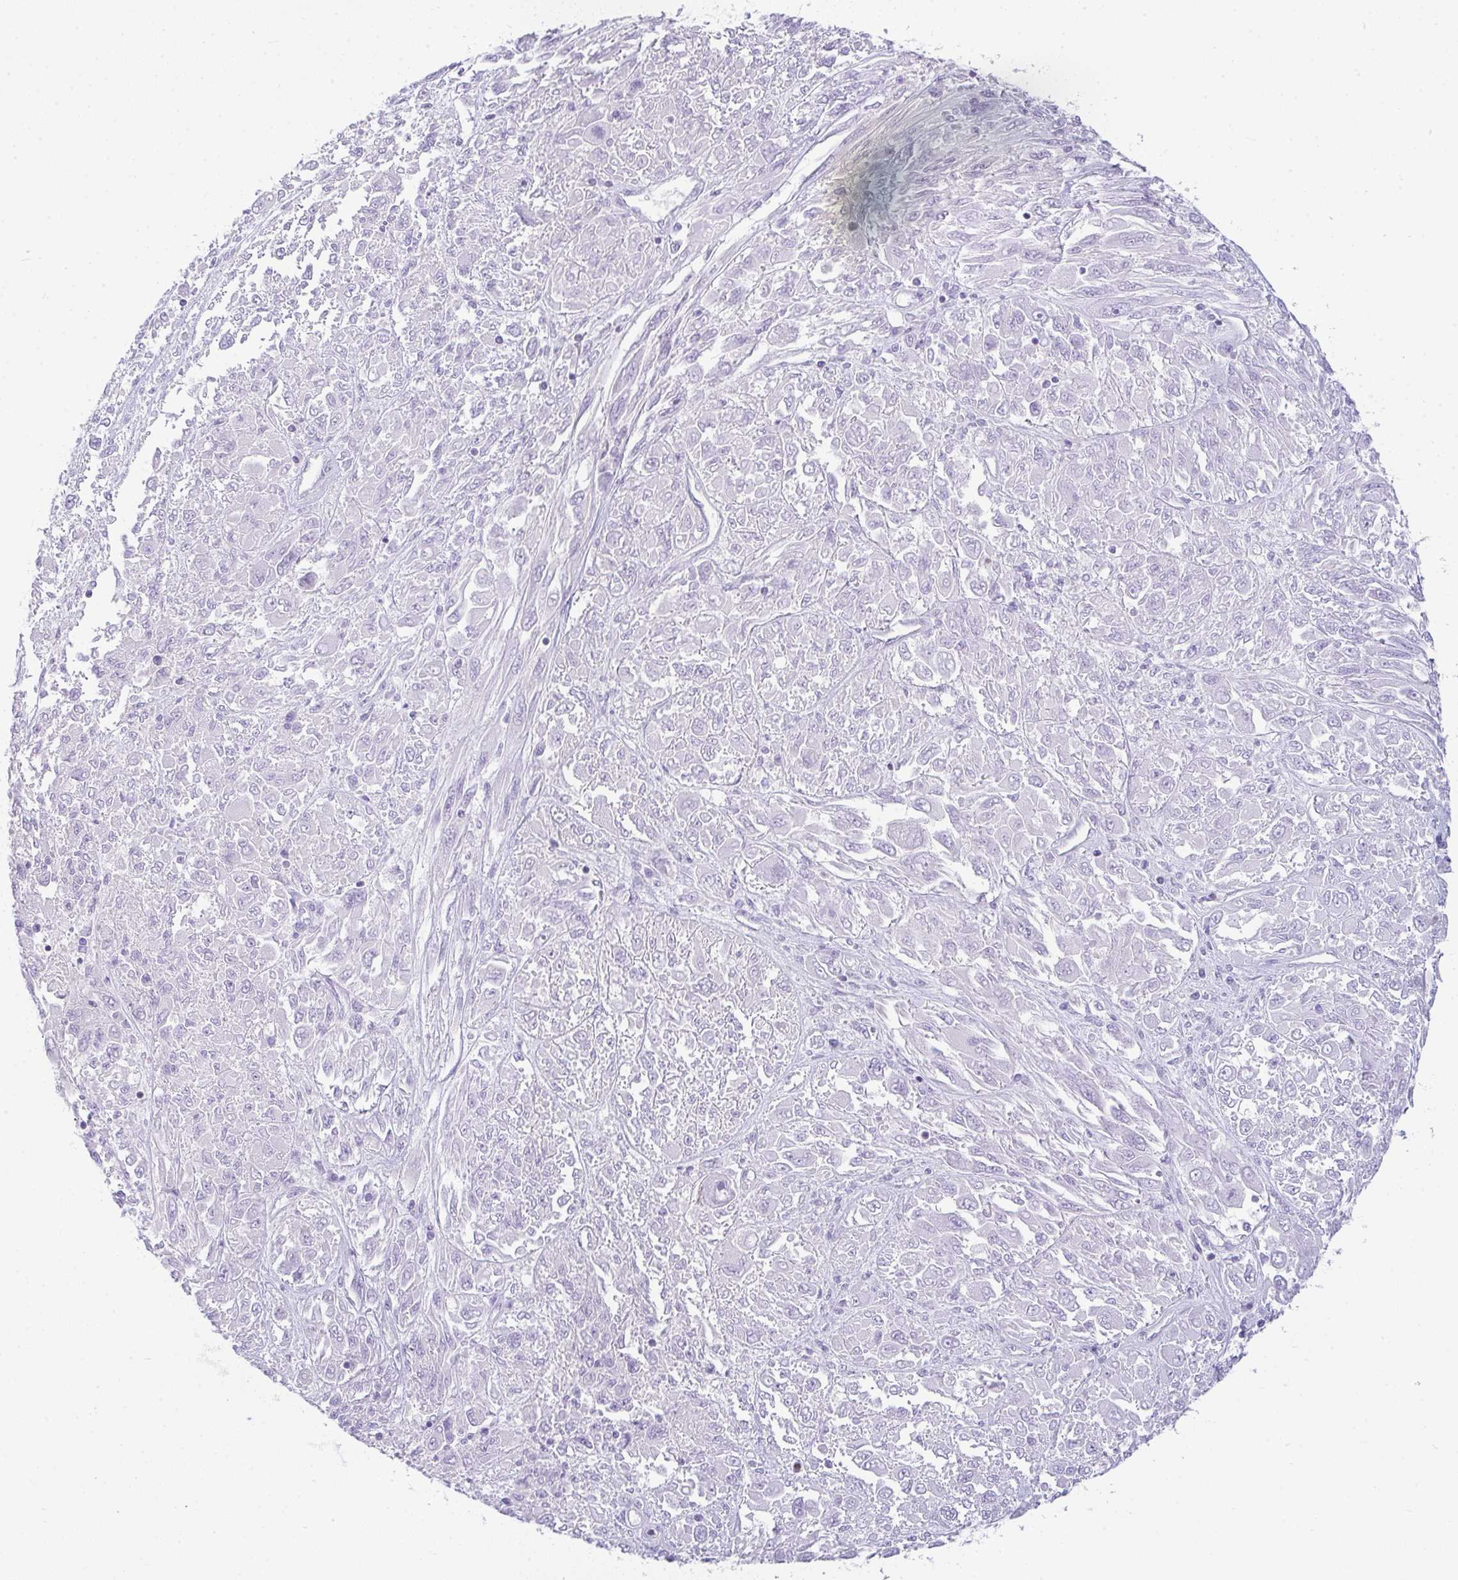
{"staining": {"intensity": "negative", "quantity": "none", "location": "none"}, "tissue": "melanoma", "cell_type": "Tumor cells", "image_type": "cancer", "snomed": [{"axis": "morphology", "description": "Malignant melanoma, NOS"}, {"axis": "topography", "description": "Skin"}], "caption": "IHC of malignant melanoma exhibits no expression in tumor cells.", "gene": "CDRT15", "patient": {"sex": "female", "age": 91}}